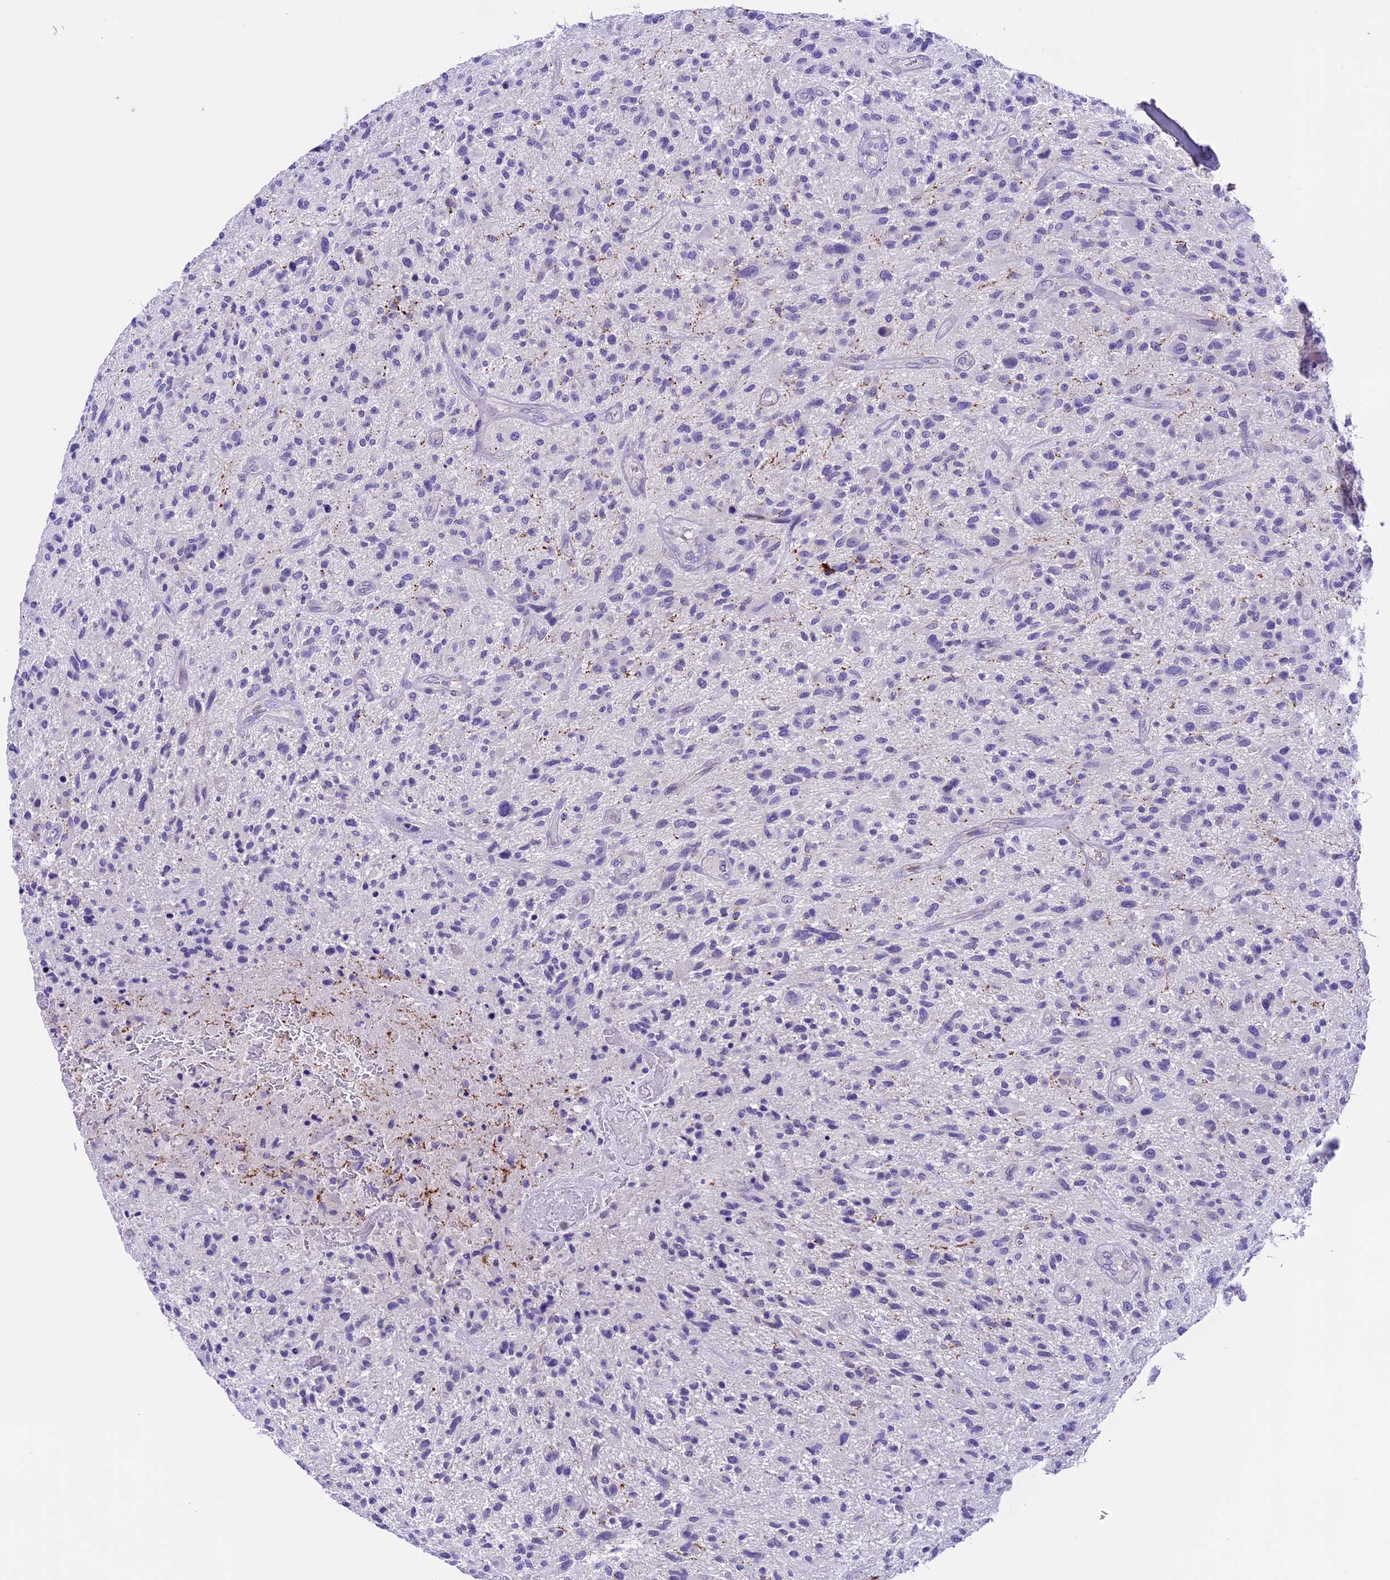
{"staining": {"intensity": "negative", "quantity": "none", "location": "none"}, "tissue": "glioma", "cell_type": "Tumor cells", "image_type": "cancer", "snomed": [{"axis": "morphology", "description": "Glioma, malignant, High grade"}, {"axis": "topography", "description": "Brain"}], "caption": "DAB immunohistochemical staining of malignant glioma (high-grade) exhibits no significant expression in tumor cells. The staining is performed using DAB (3,3'-diaminobenzidine) brown chromogen with nuclei counter-stained in using hematoxylin.", "gene": "PRR15", "patient": {"sex": "male", "age": 47}}